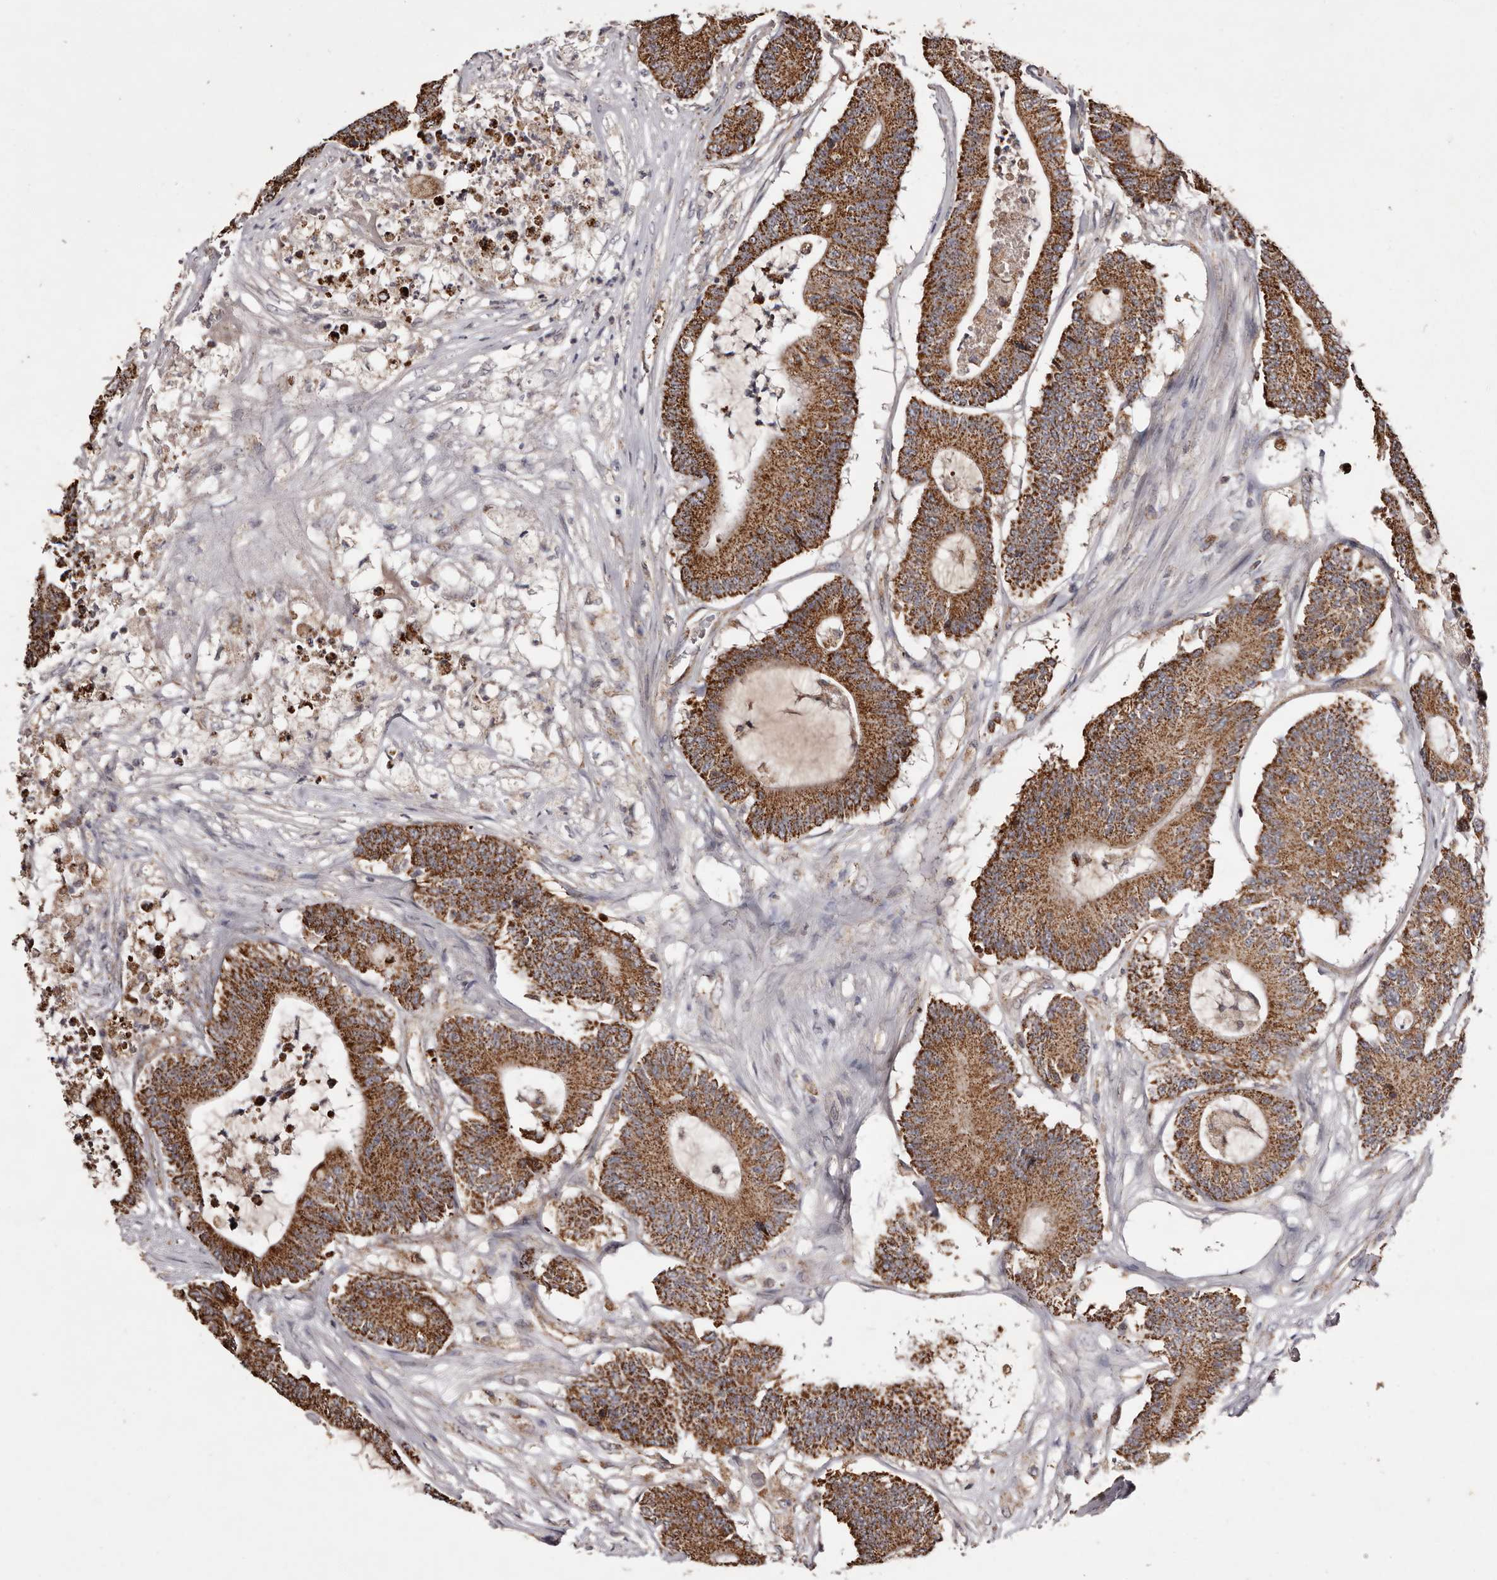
{"staining": {"intensity": "strong", "quantity": ">75%", "location": "cytoplasmic/membranous"}, "tissue": "colorectal cancer", "cell_type": "Tumor cells", "image_type": "cancer", "snomed": [{"axis": "morphology", "description": "Adenocarcinoma, NOS"}, {"axis": "topography", "description": "Colon"}], "caption": "Tumor cells show high levels of strong cytoplasmic/membranous expression in approximately >75% of cells in human adenocarcinoma (colorectal).", "gene": "CPLANE2", "patient": {"sex": "female", "age": 84}}